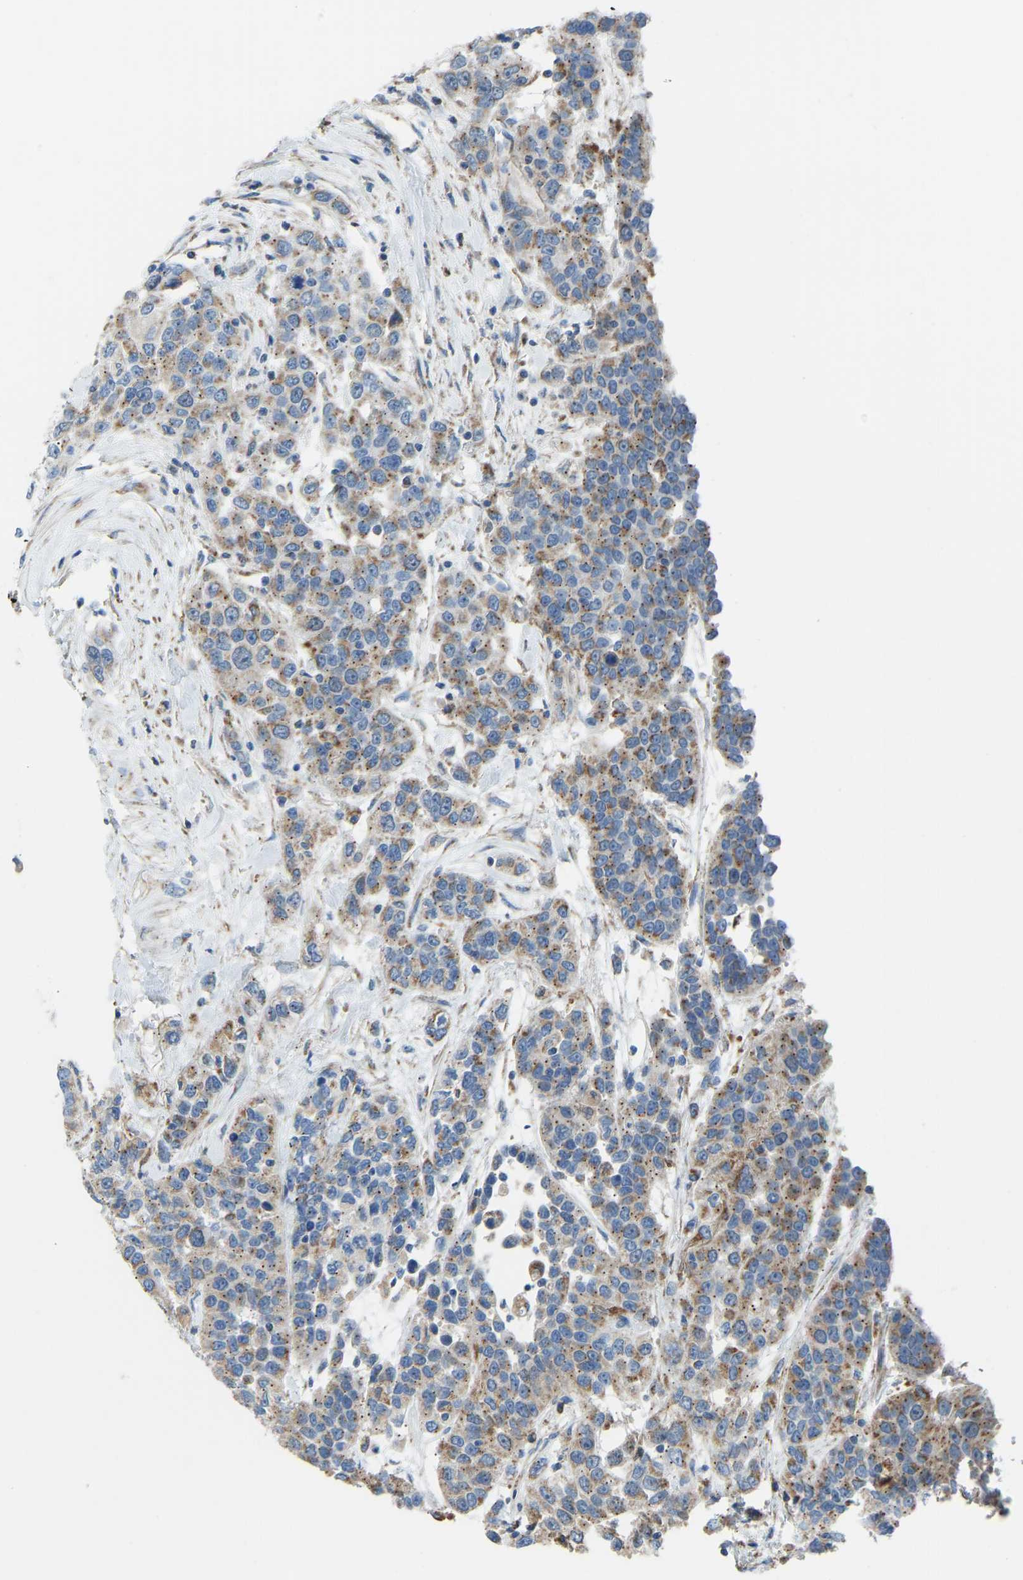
{"staining": {"intensity": "moderate", "quantity": ">75%", "location": "cytoplasmic/membranous"}, "tissue": "urothelial cancer", "cell_type": "Tumor cells", "image_type": "cancer", "snomed": [{"axis": "morphology", "description": "Urothelial carcinoma, High grade"}, {"axis": "topography", "description": "Urinary bladder"}], "caption": "High-grade urothelial carcinoma stained for a protein (brown) demonstrates moderate cytoplasmic/membranous positive staining in about >75% of tumor cells.", "gene": "SMIM20", "patient": {"sex": "female", "age": 80}}